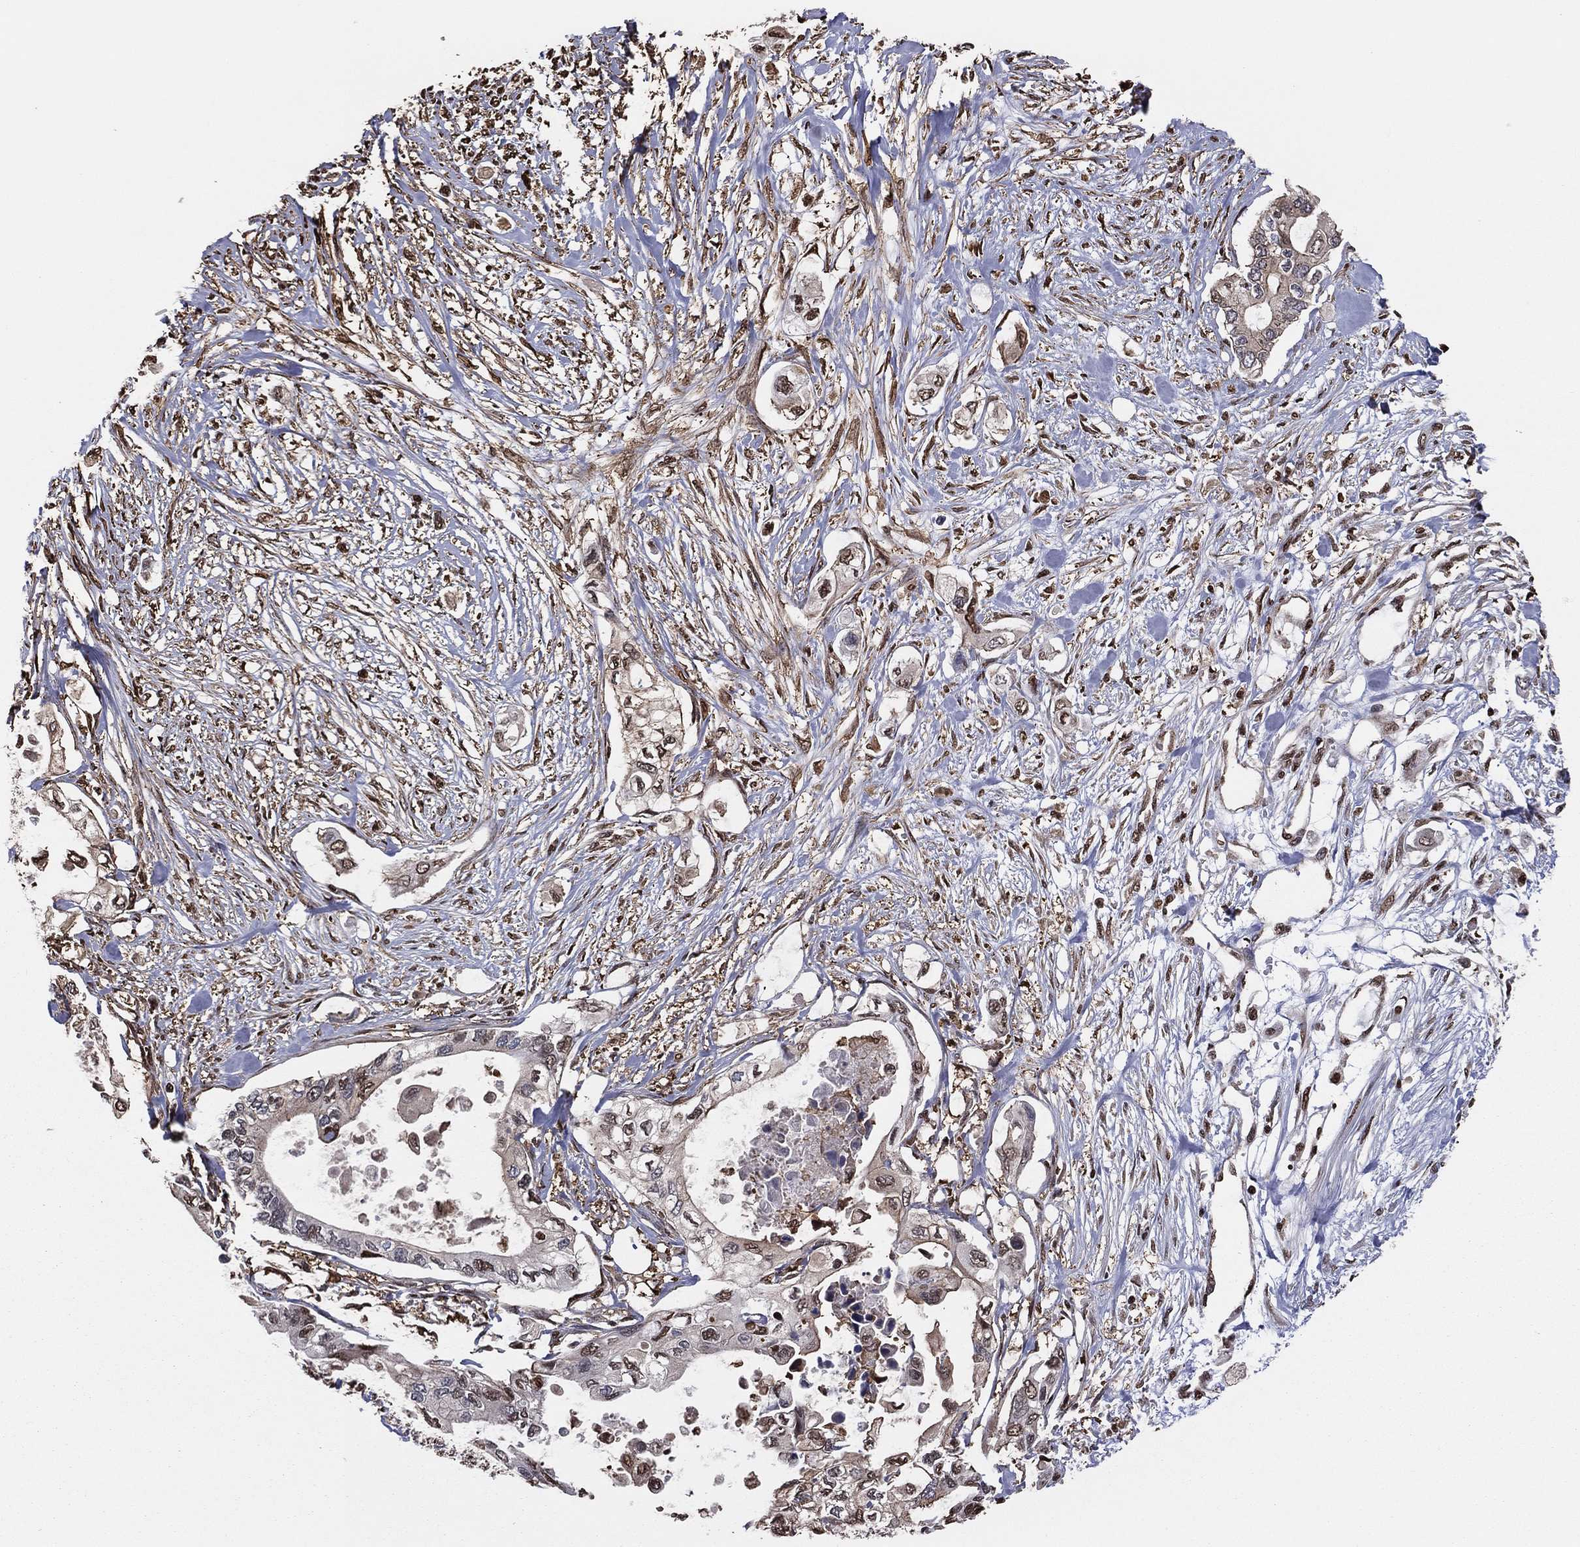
{"staining": {"intensity": "moderate", "quantity": "<25%", "location": "nuclear"}, "tissue": "pancreatic cancer", "cell_type": "Tumor cells", "image_type": "cancer", "snomed": [{"axis": "morphology", "description": "Adenocarcinoma, NOS"}, {"axis": "topography", "description": "Pancreas"}], "caption": "This is an image of immunohistochemistry staining of pancreatic cancer, which shows moderate expression in the nuclear of tumor cells.", "gene": "GAPDH", "patient": {"sex": "female", "age": 63}}